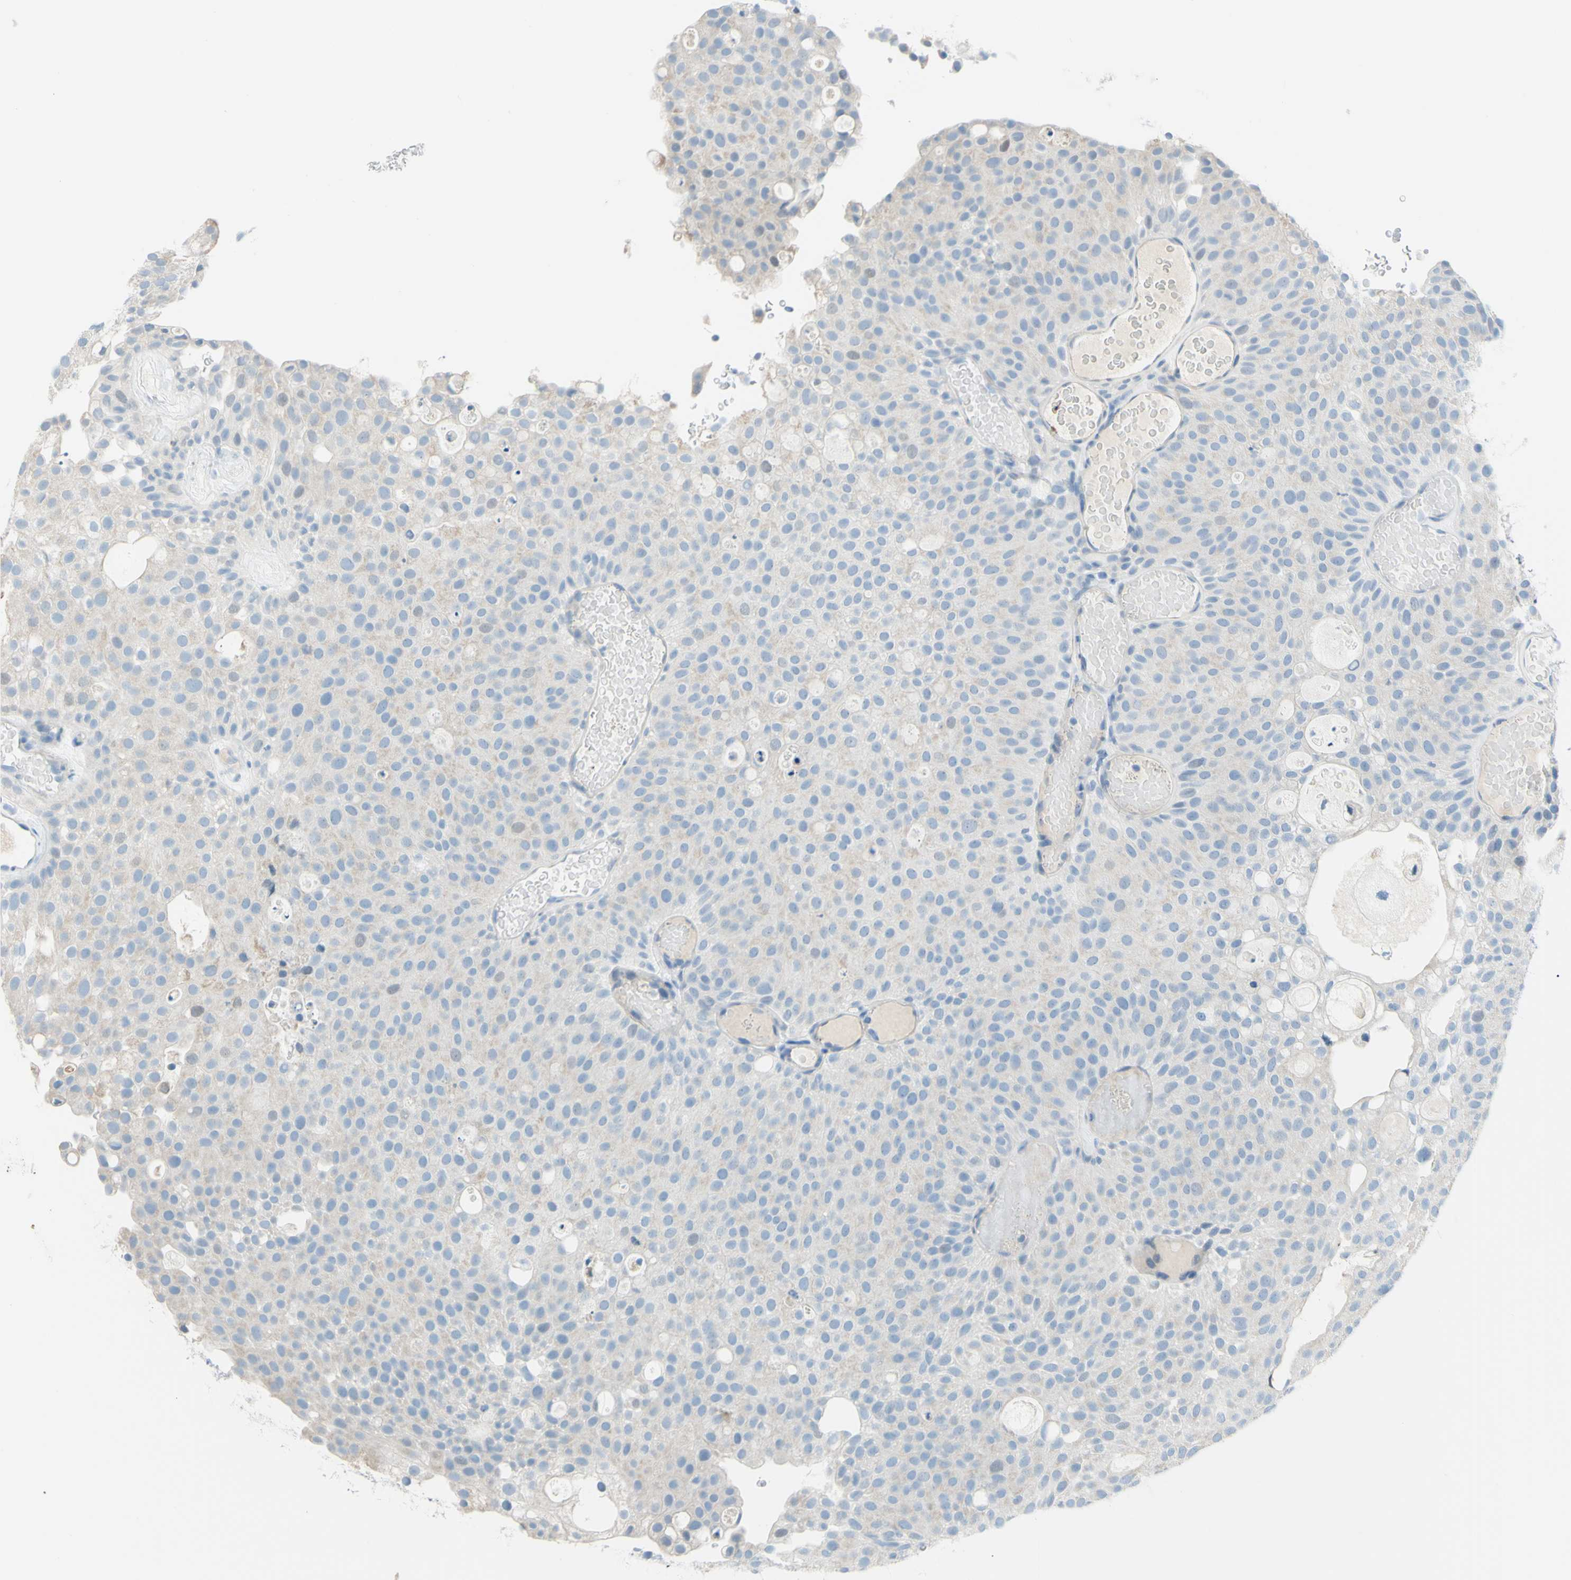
{"staining": {"intensity": "weak", "quantity": "25%-75%", "location": "cytoplasmic/membranous"}, "tissue": "urothelial cancer", "cell_type": "Tumor cells", "image_type": "cancer", "snomed": [{"axis": "morphology", "description": "Urothelial carcinoma, Low grade"}, {"axis": "topography", "description": "Urinary bladder"}], "caption": "Urothelial cancer stained with DAB IHC exhibits low levels of weak cytoplasmic/membranous expression in about 25%-75% of tumor cells.", "gene": "SLC1A2", "patient": {"sex": "male", "age": 78}}